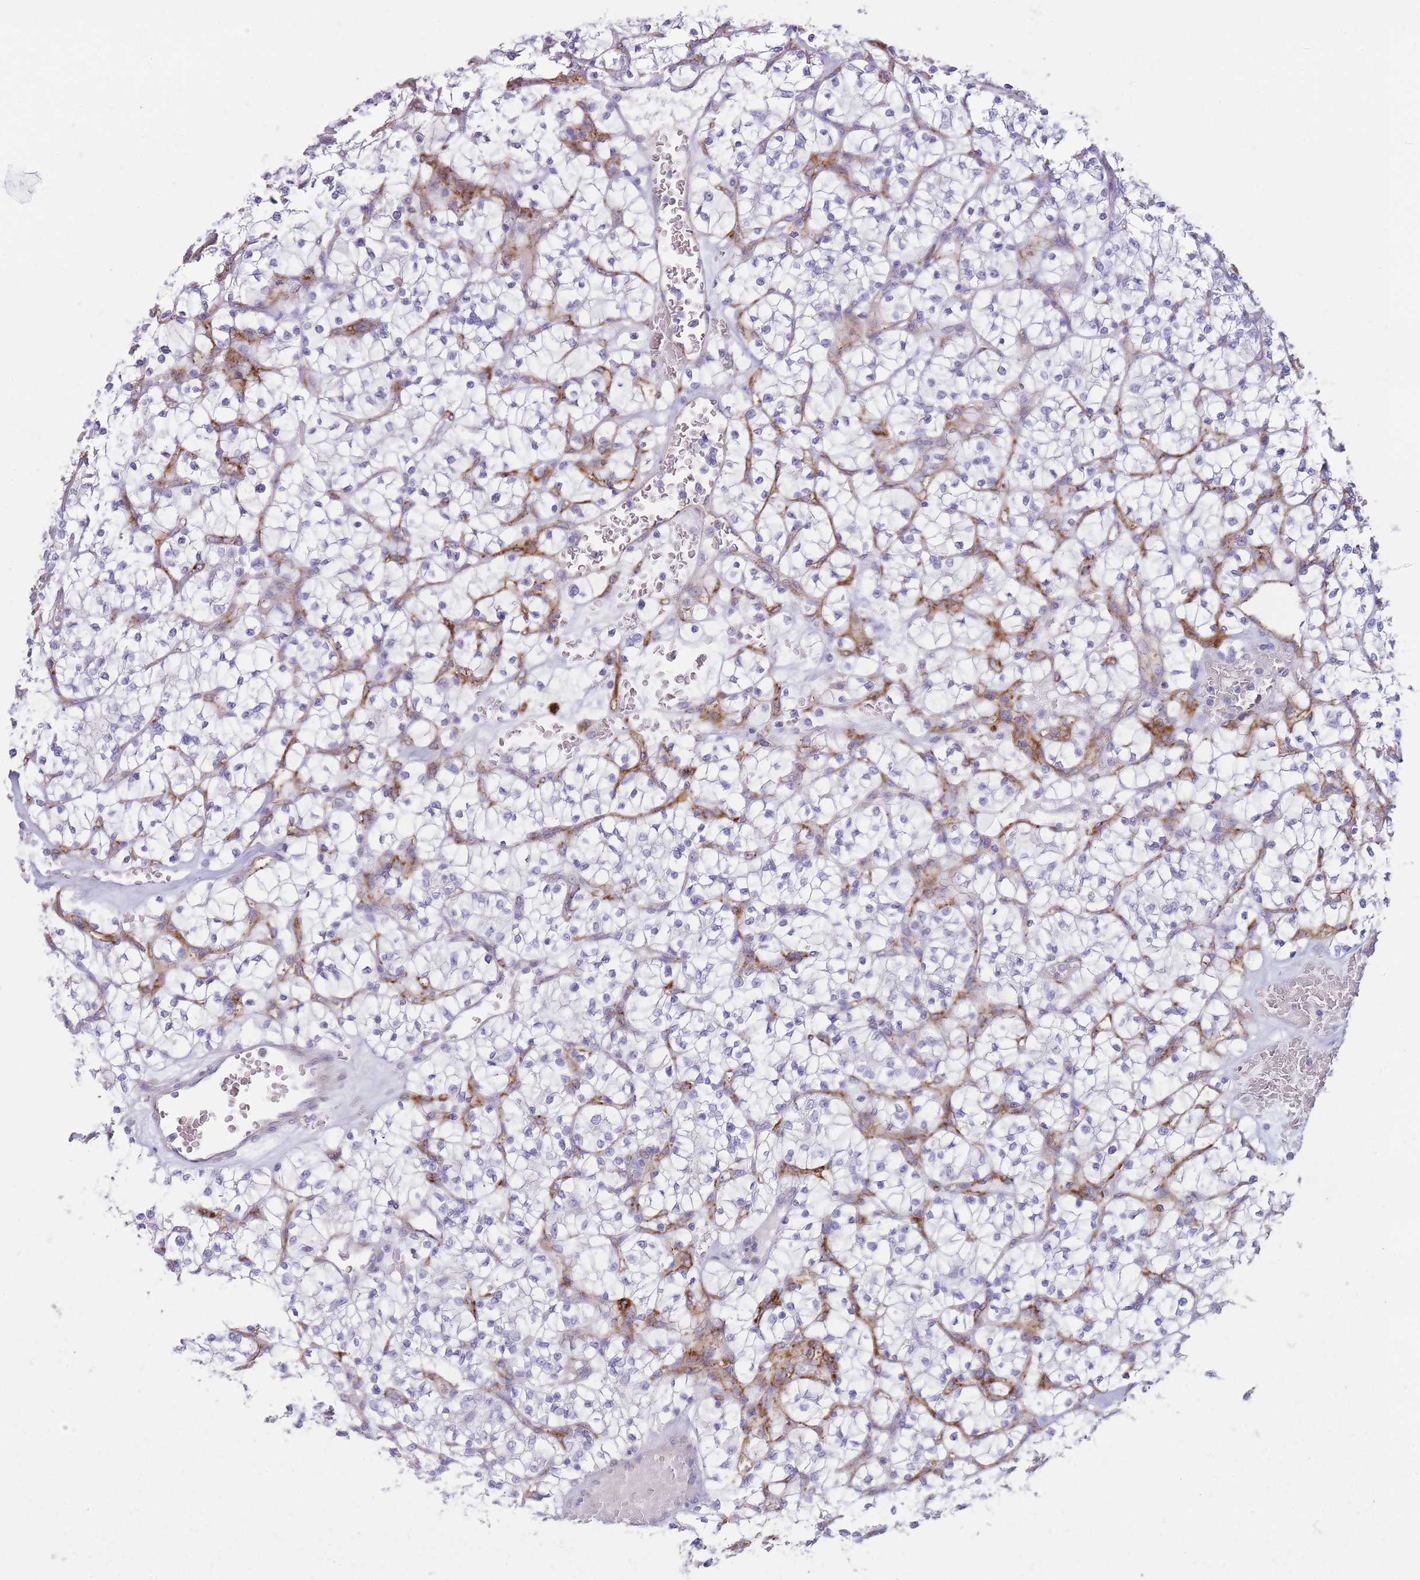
{"staining": {"intensity": "negative", "quantity": "none", "location": "none"}, "tissue": "renal cancer", "cell_type": "Tumor cells", "image_type": "cancer", "snomed": [{"axis": "morphology", "description": "Adenocarcinoma, NOS"}, {"axis": "topography", "description": "Kidney"}], "caption": "This is an immunohistochemistry micrograph of renal cancer (adenocarcinoma). There is no positivity in tumor cells.", "gene": "UTP14A", "patient": {"sex": "female", "age": 64}}